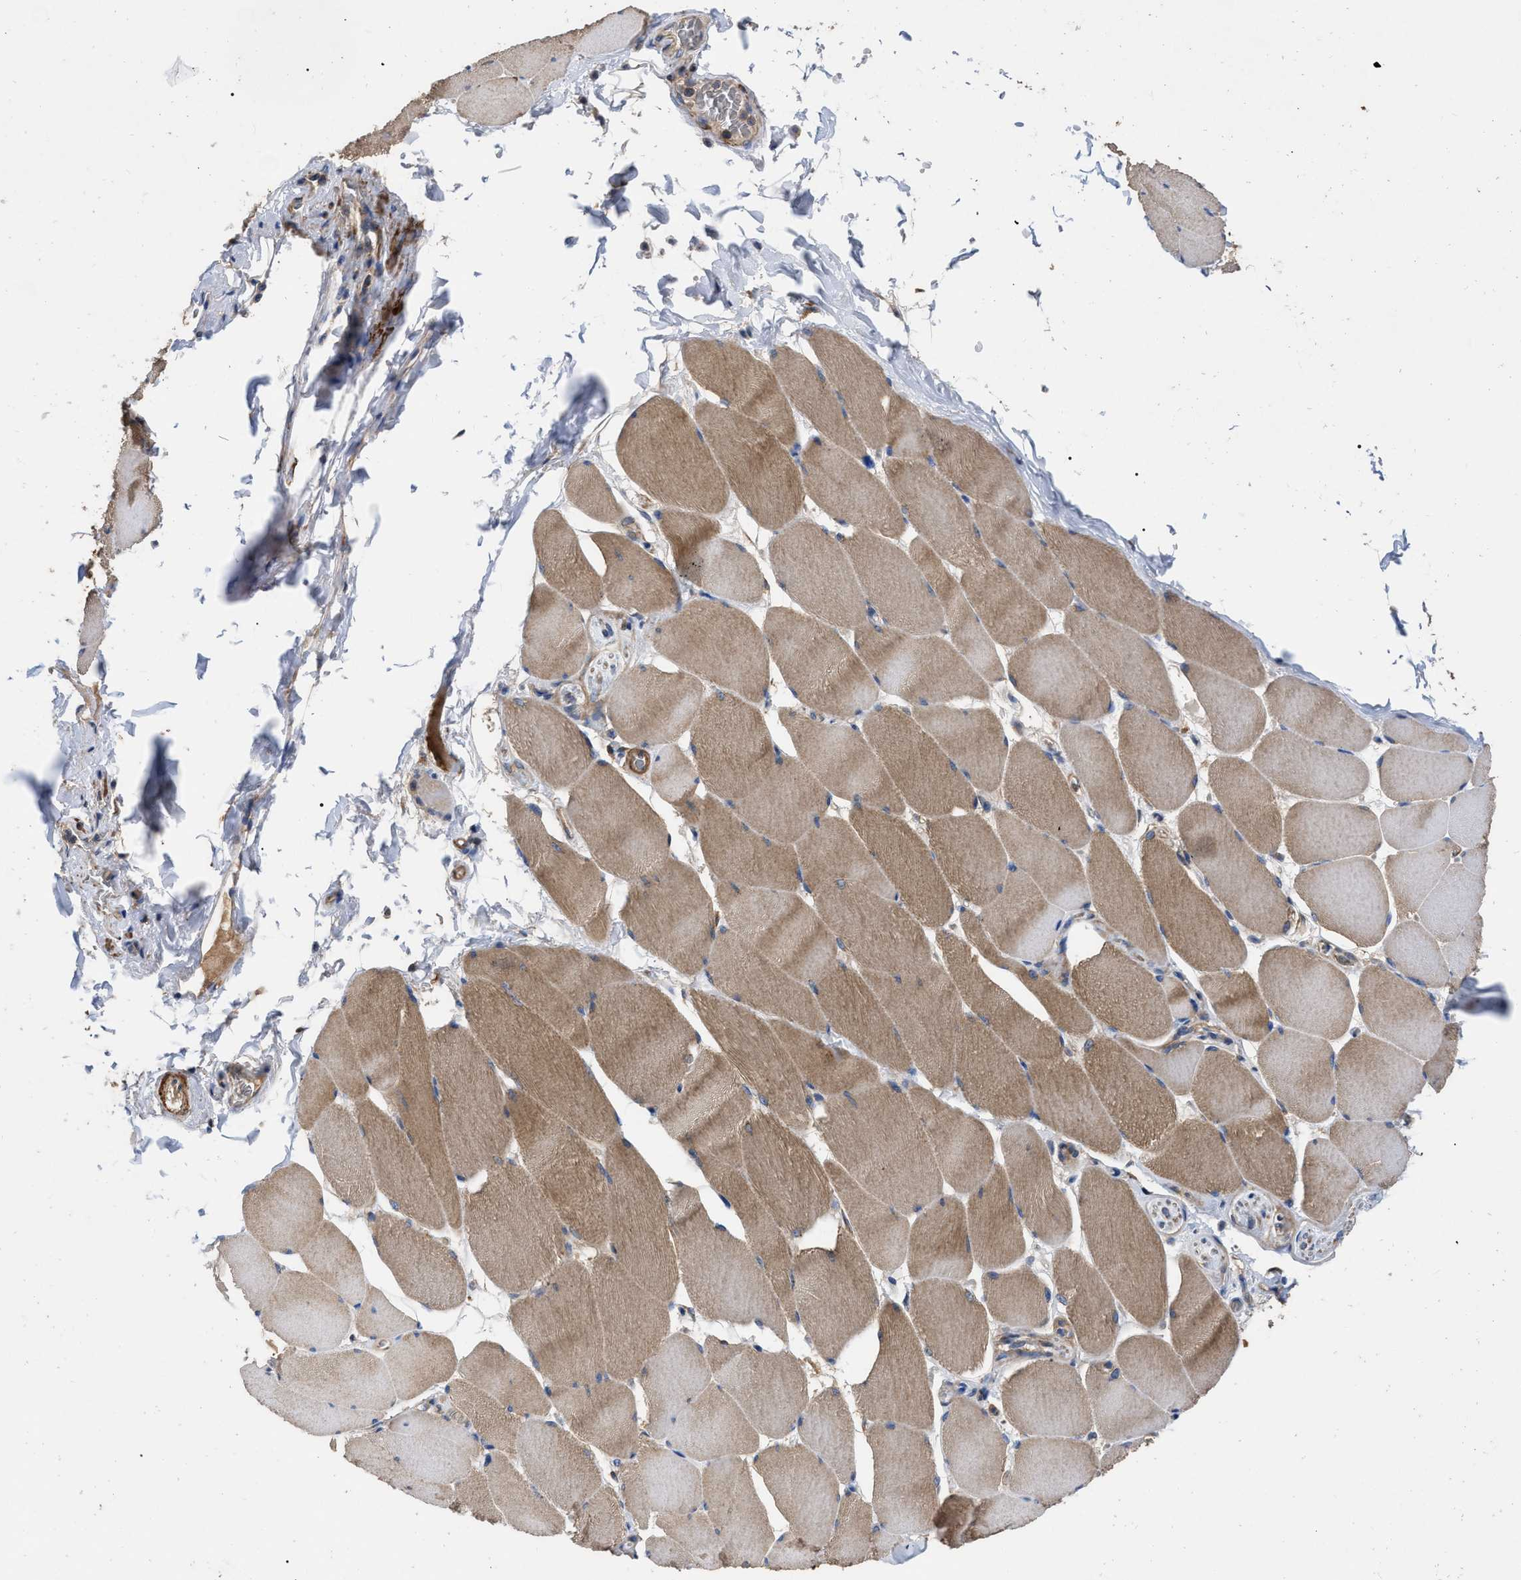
{"staining": {"intensity": "moderate", "quantity": ">75%", "location": "cytoplasmic/membranous"}, "tissue": "skeletal muscle", "cell_type": "Myocytes", "image_type": "normal", "snomed": [{"axis": "morphology", "description": "Normal tissue, NOS"}, {"axis": "topography", "description": "Skeletal muscle"}], "caption": "A high-resolution micrograph shows immunohistochemistry (IHC) staining of normal skeletal muscle, which demonstrates moderate cytoplasmic/membranous expression in about >75% of myocytes. (brown staining indicates protein expression, while blue staining denotes nuclei).", "gene": "RABEP1", "patient": {"sex": "male", "age": 62}}